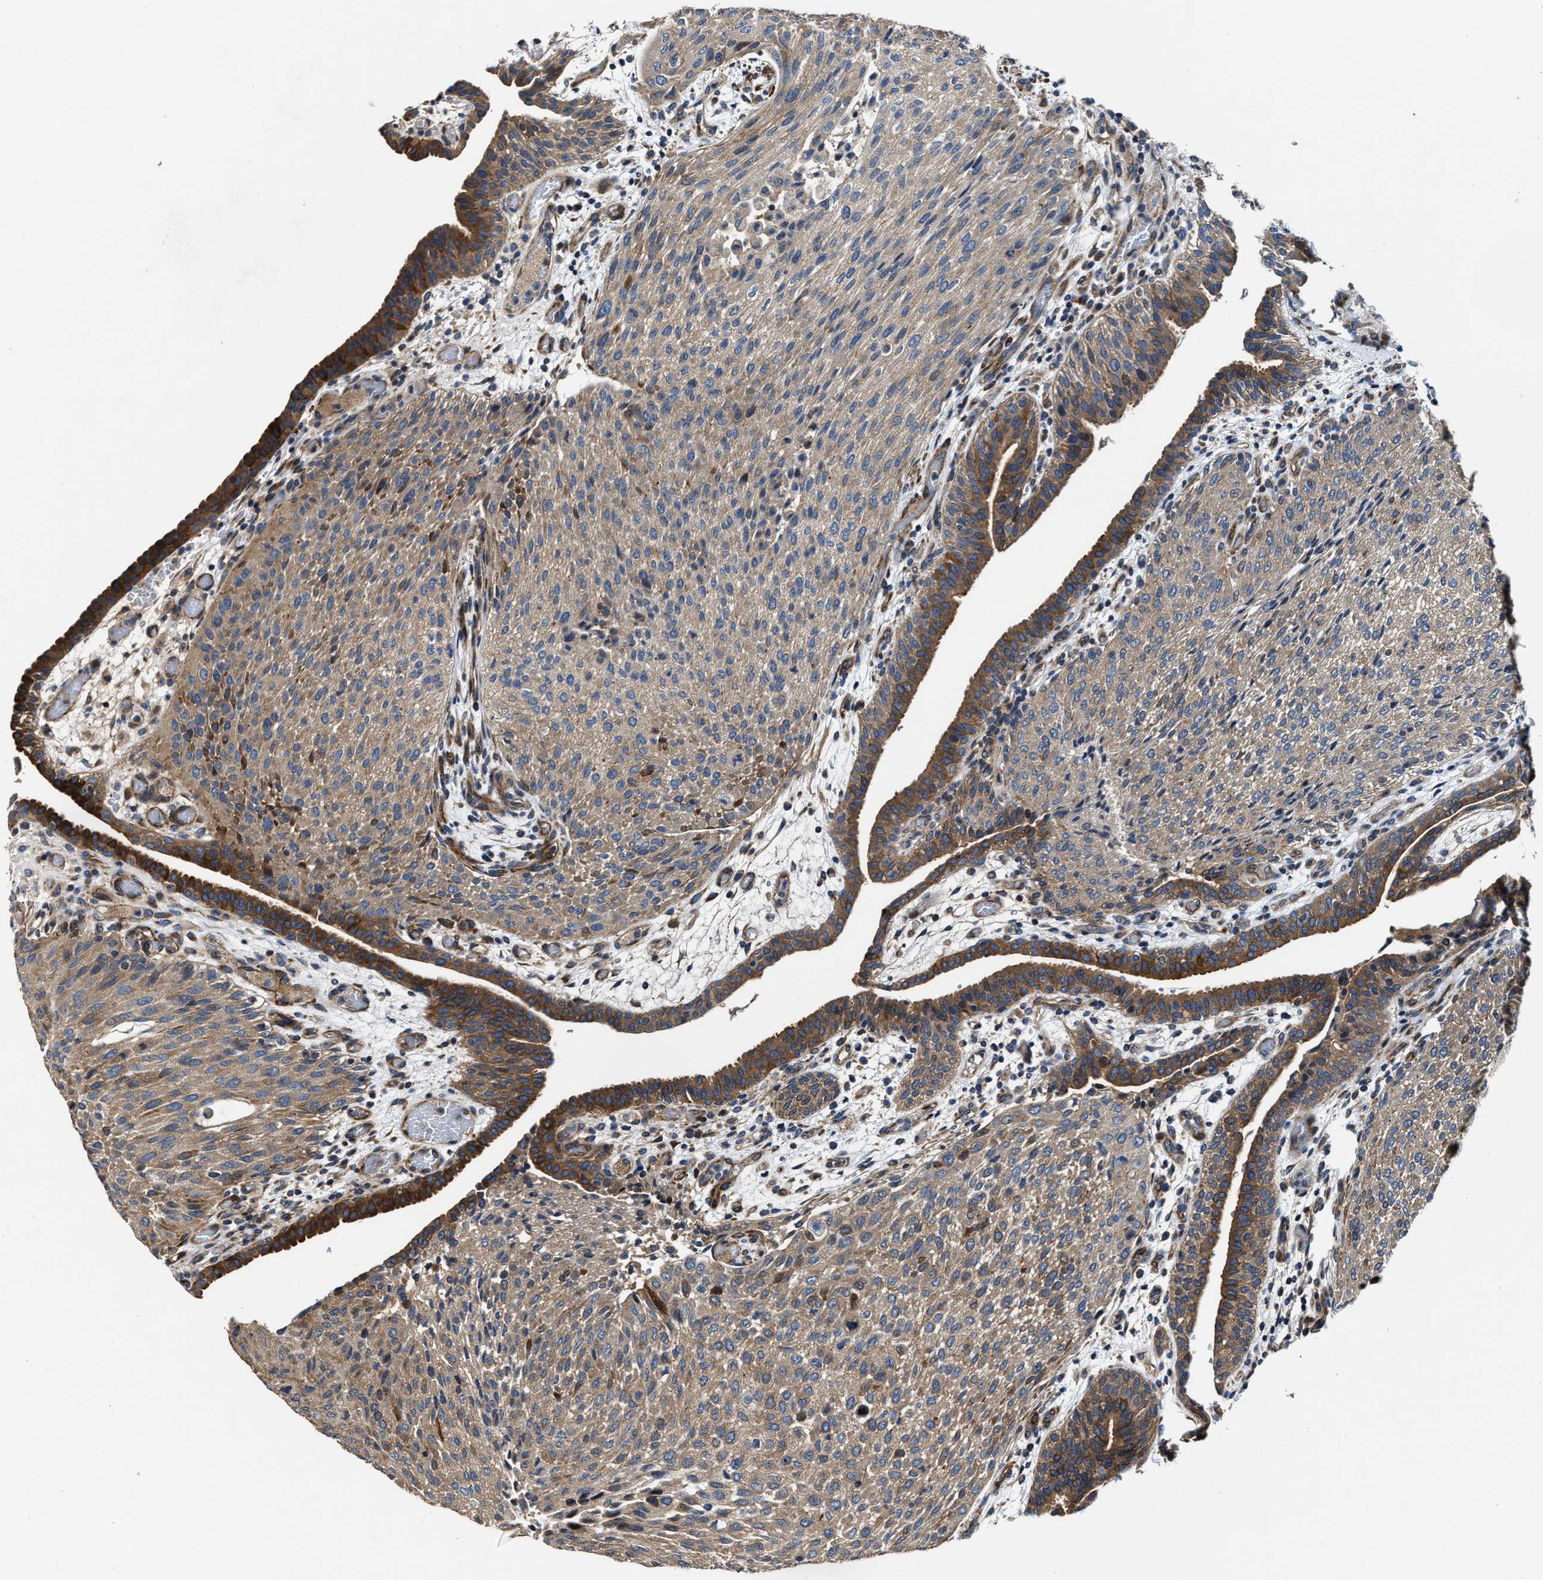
{"staining": {"intensity": "weak", "quantity": ">75%", "location": "cytoplasmic/membranous"}, "tissue": "urothelial cancer", "cell_type": "Tumor cells", "image_type": "cancer", "snomed": [{"axis": "morphology", "description": "Urothelial carcinoma, Low grade"}, {"axis": "morphology", "description": "Urothelial carcinoma, High grade"}, {"axis": "topography", "description": "Urinary bladder"}], "caption": "Urothelial cancer tissue reveals weak cytoplasmic/membranous positivity in approximately >75% of tumor cells, visualized by immunohistochemistry.", "gene": "PTAR1", "patient": {"sex": "male", "age": 35}}